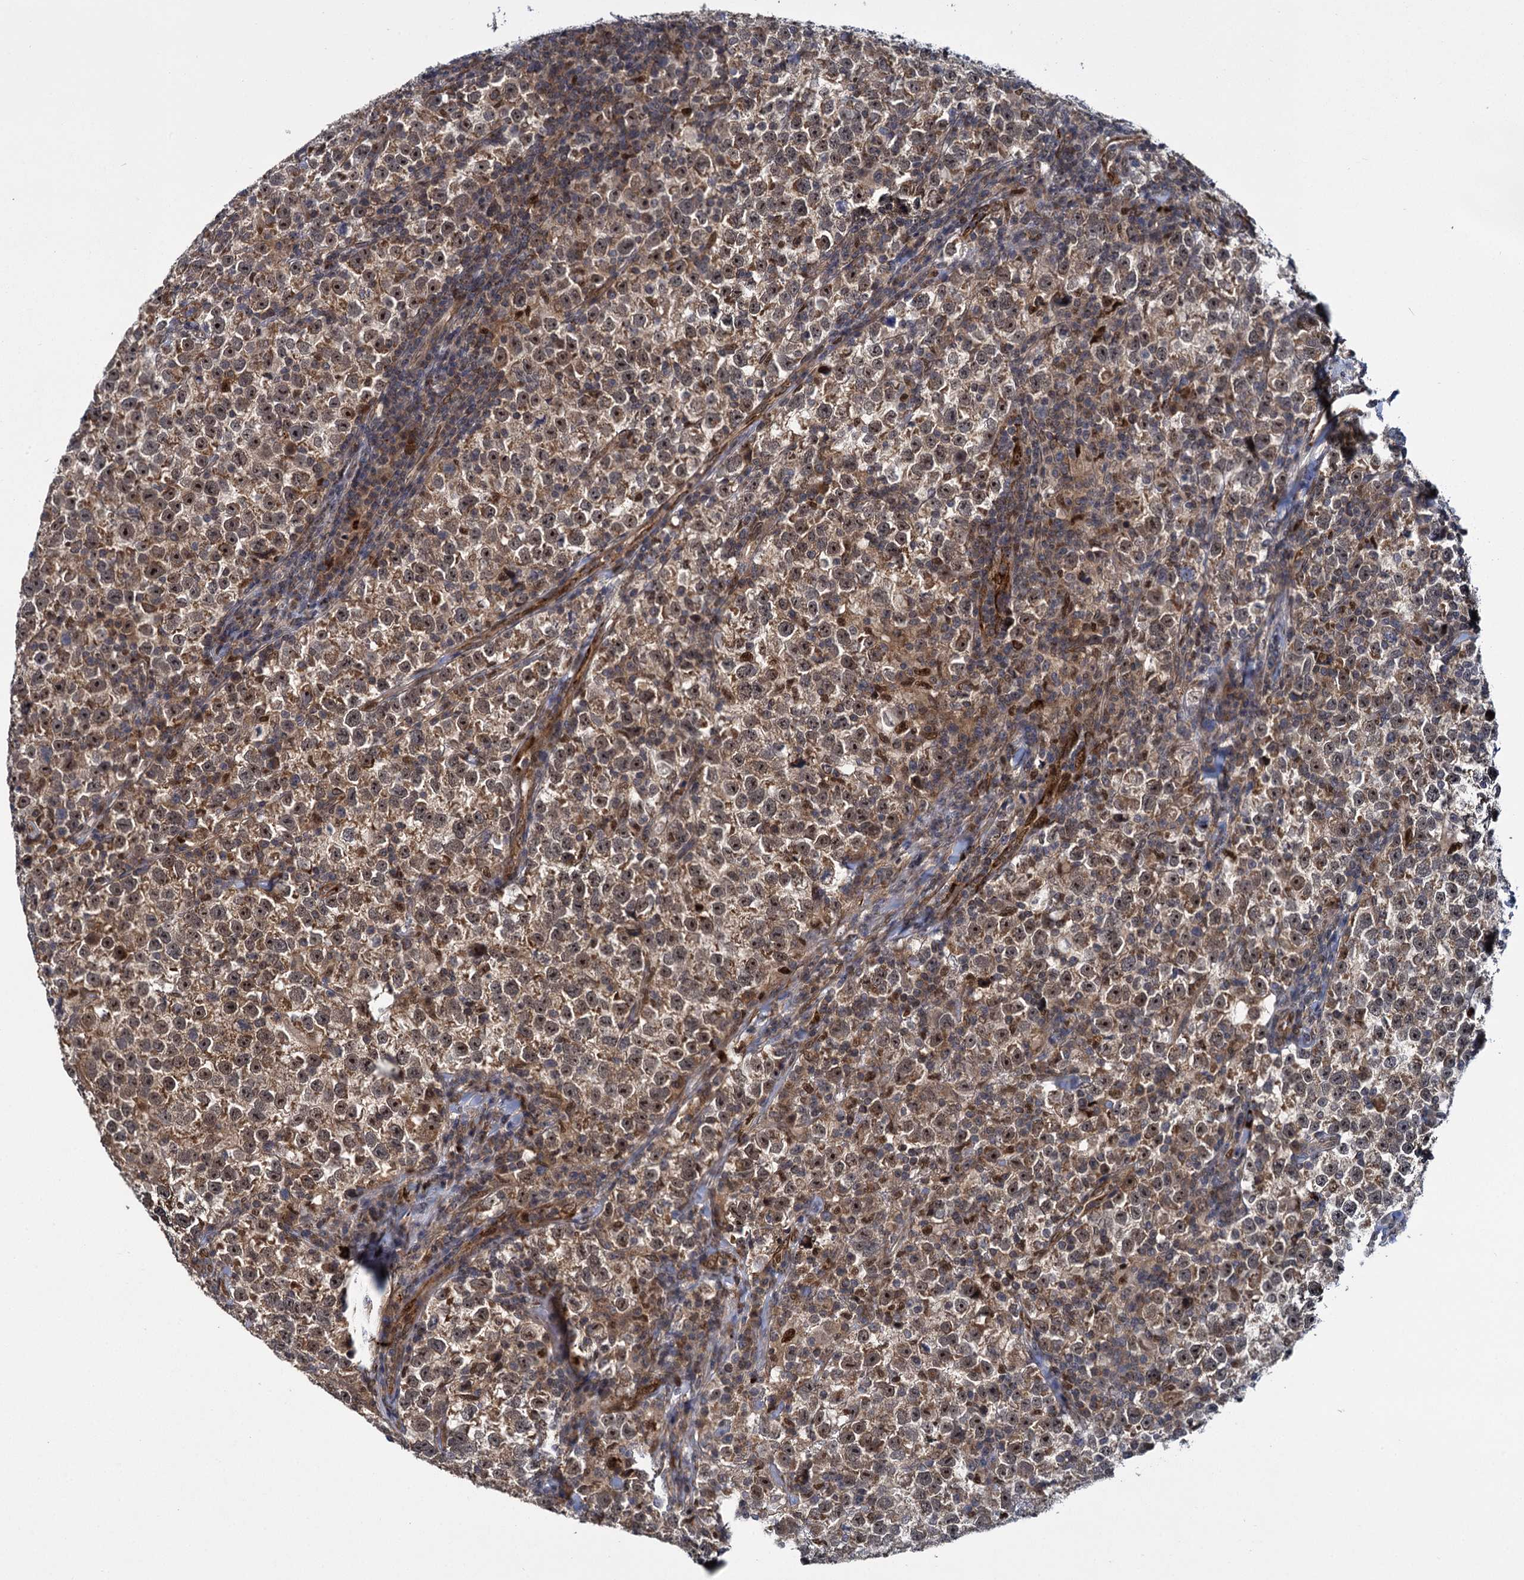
{"staining": {"intensity": "moderate", "quantity": ">75%", "location": "cytoplasmic/membranous,nuclear"}, "tissue": "testis cancer", "cell_type": "Tumor cells", "image_type": "cancer", "snomed": [{"axis": "morphology", "description": "Normal tissue, NOS"}, {"axis": "morphology", "description": "Seminoma, NOS"}, {"axis": "topography", "description": "Testis"}], "caption": "Human testis seminoma stained with a protein marker displays moderate staining in tumor cells.", "gene": "GAL3ST4", "patient": {"sex": "male", "age": 43}}